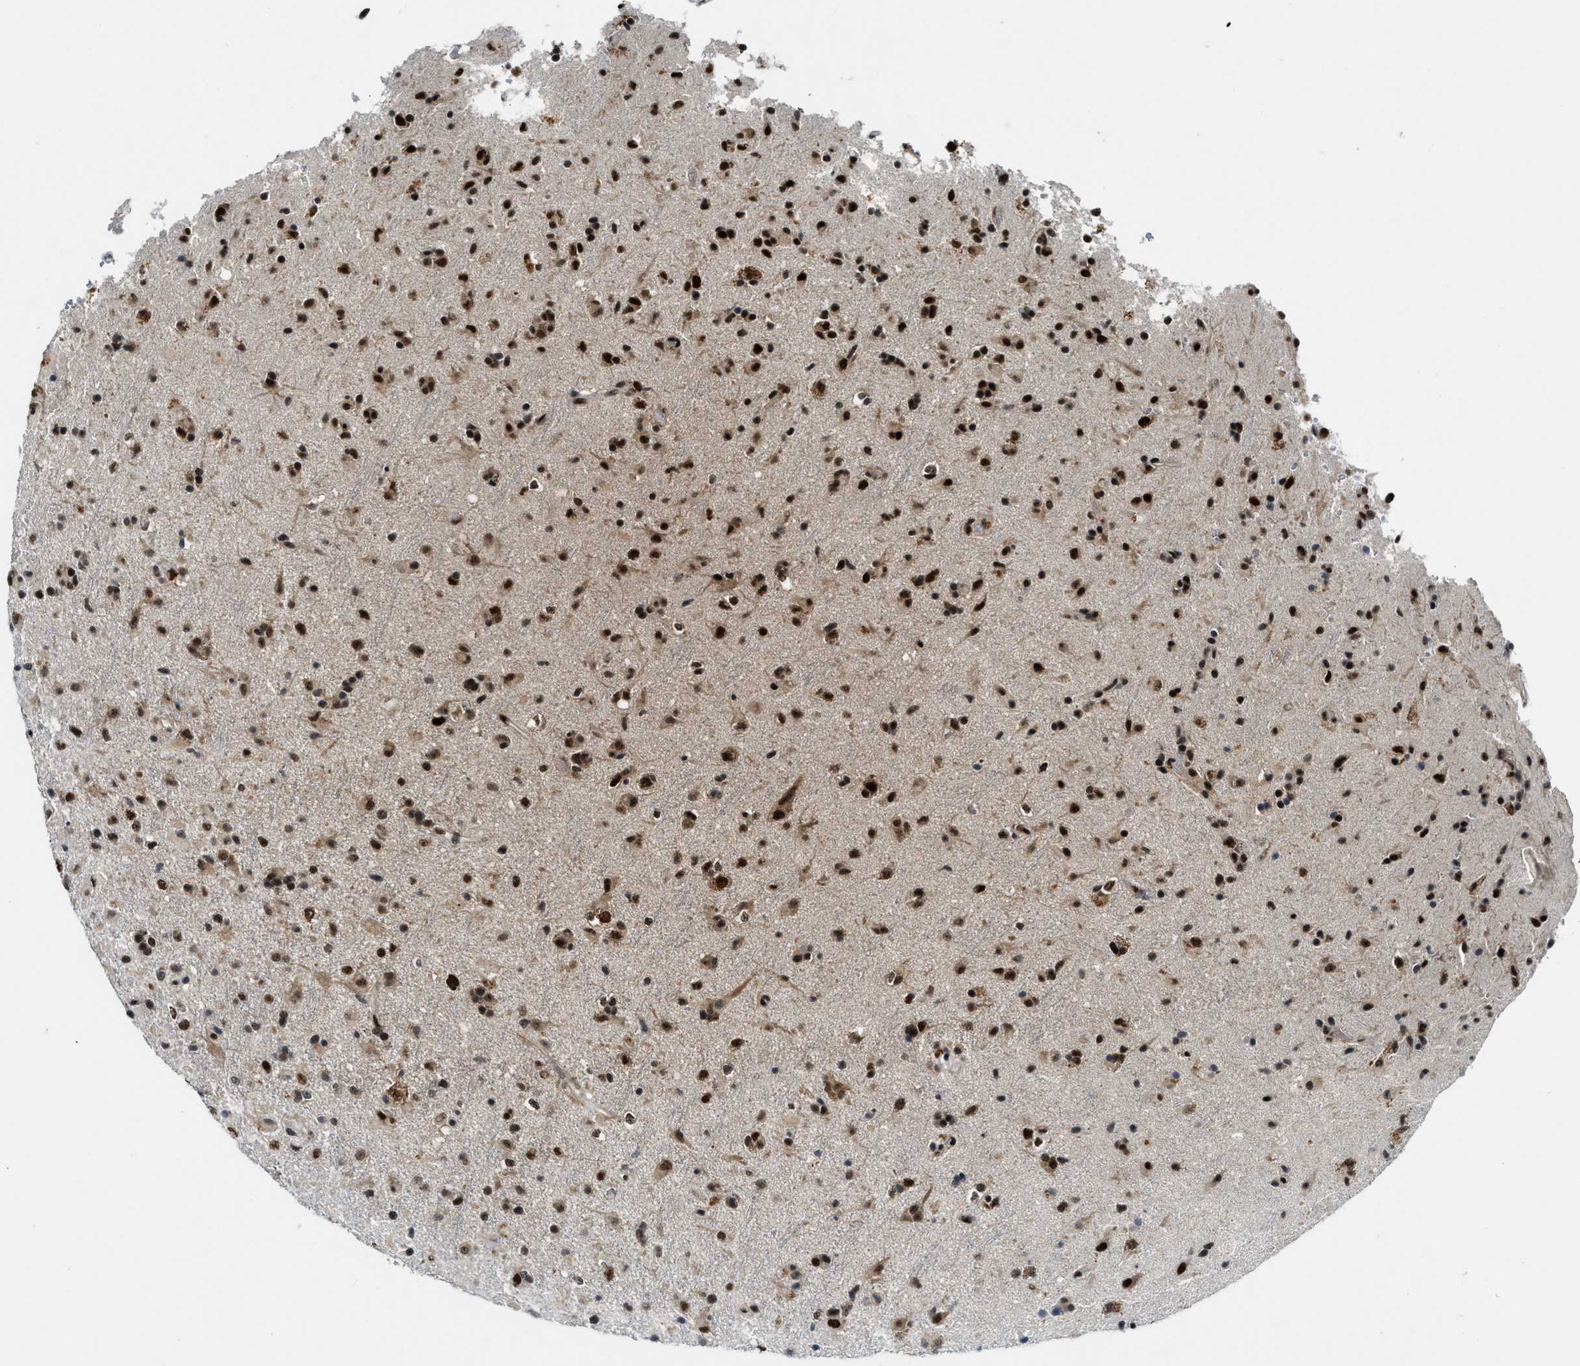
{"staining": {"intensity": "strong", "quantity": ">75%", "location": "nuclear"}, "tissue": "glioma", "cell_type": "Tumor cells", "image_type": "cancer", "snomed": [{"axis": "morphology", "description": "Glioma, malignant, Low grade"}, {"axis": "topography", "description": "Brain"}], "caption": "Brown immunohistochemical staining in human malignant low-grade glioma reveals strong nuclear staining in approximately >75% of tumor cells. The protein is shown in brown color, while the nuclei are stained blue.", "gene": "NCOA1", "patient": {"sex": "male", "age": 65}}